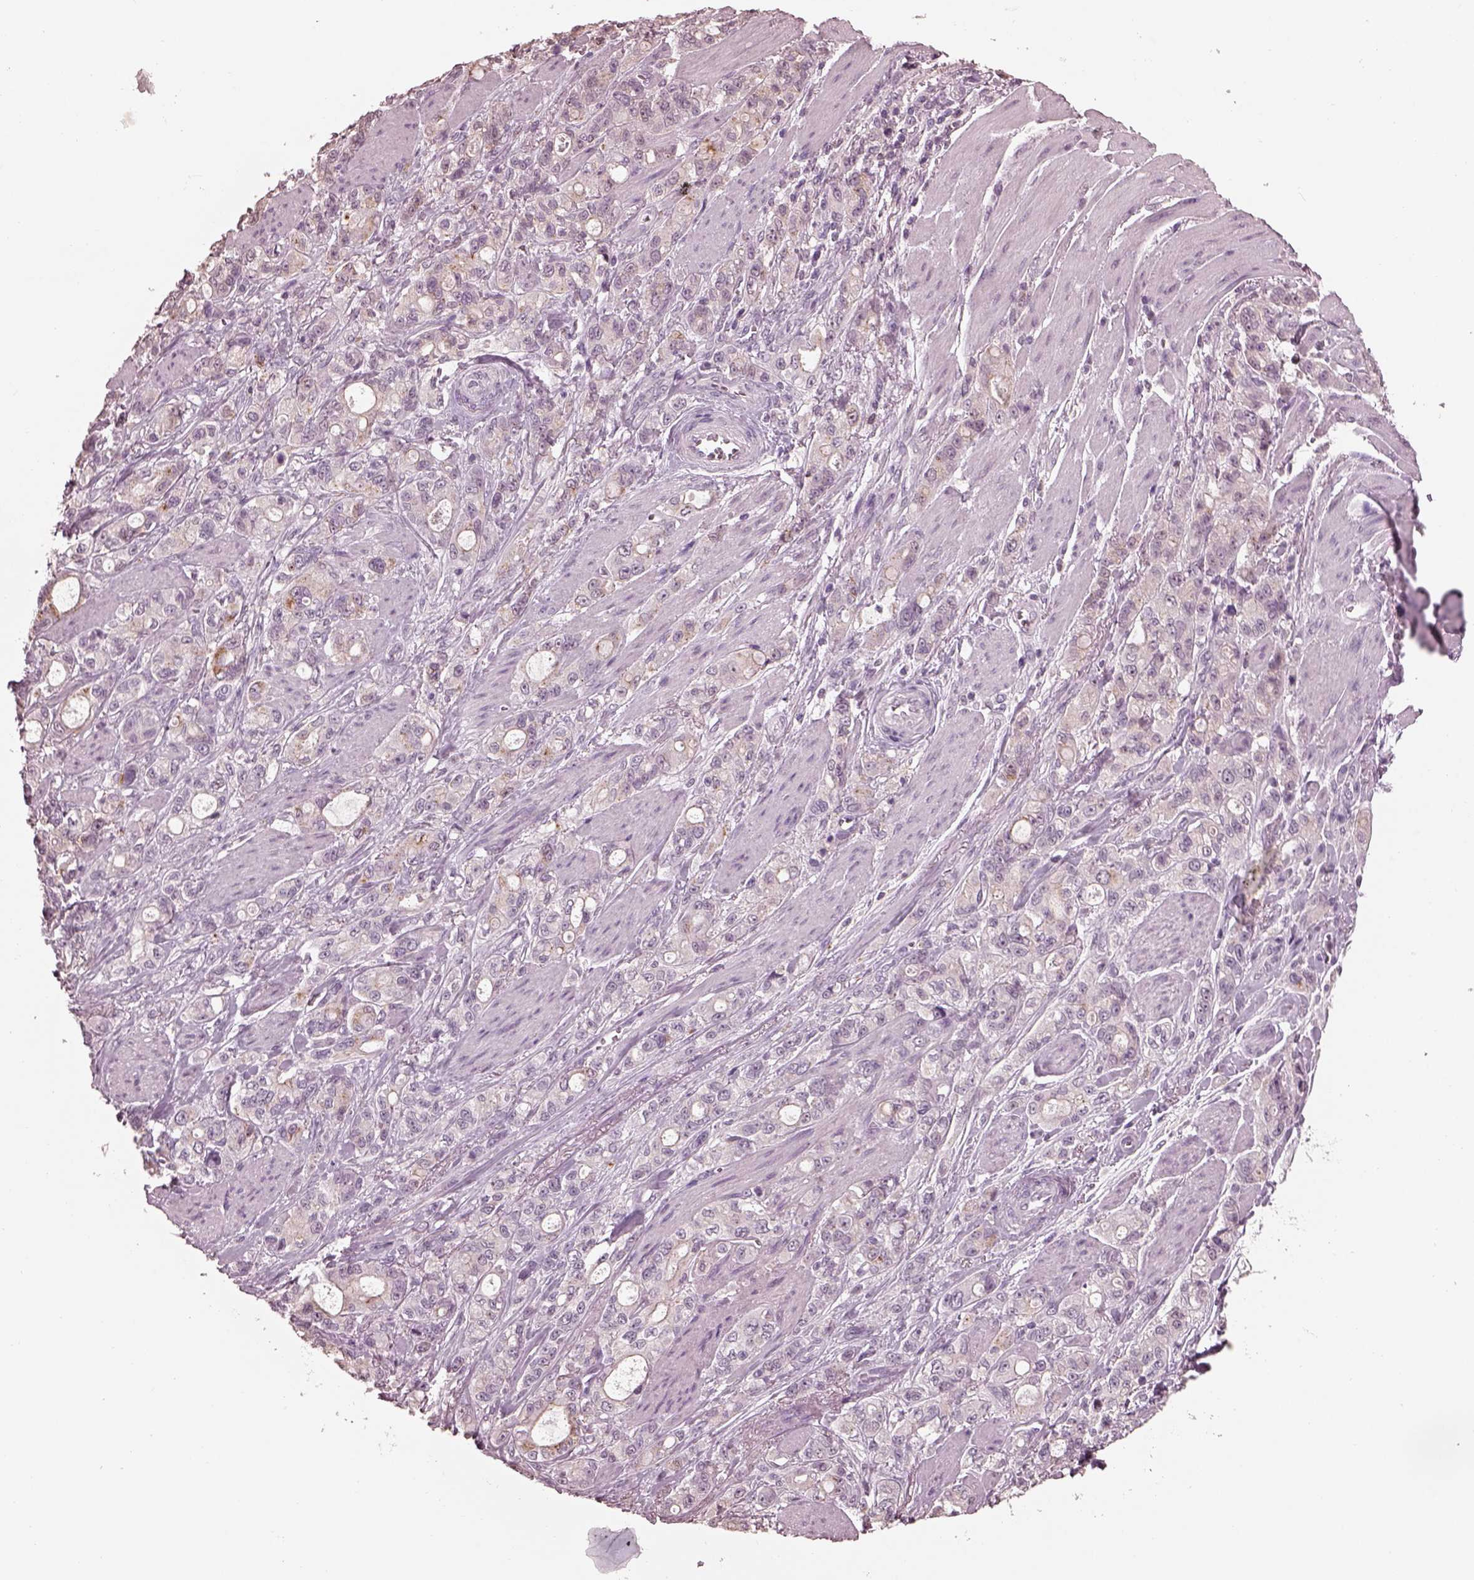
{"staining": {"intensity": "negative", "quantity": "none", "location": "none"}, "tissue": "stomach cancer", "cell_type": "Tumor cells", "image_type": "cancer", "snomed": [{"axis": "morphology", "description": "Adenocarcinoma, NOS"}, {"axis": "topography", "description": "Stomach"}], "caption": "A high-resolution micrograph shows IHC staining of stomach adenocarcinoma, which shows no significant expression in tumor cells.", "gene": "TSKS", "patient": {"sex": "male", "age": 63}}